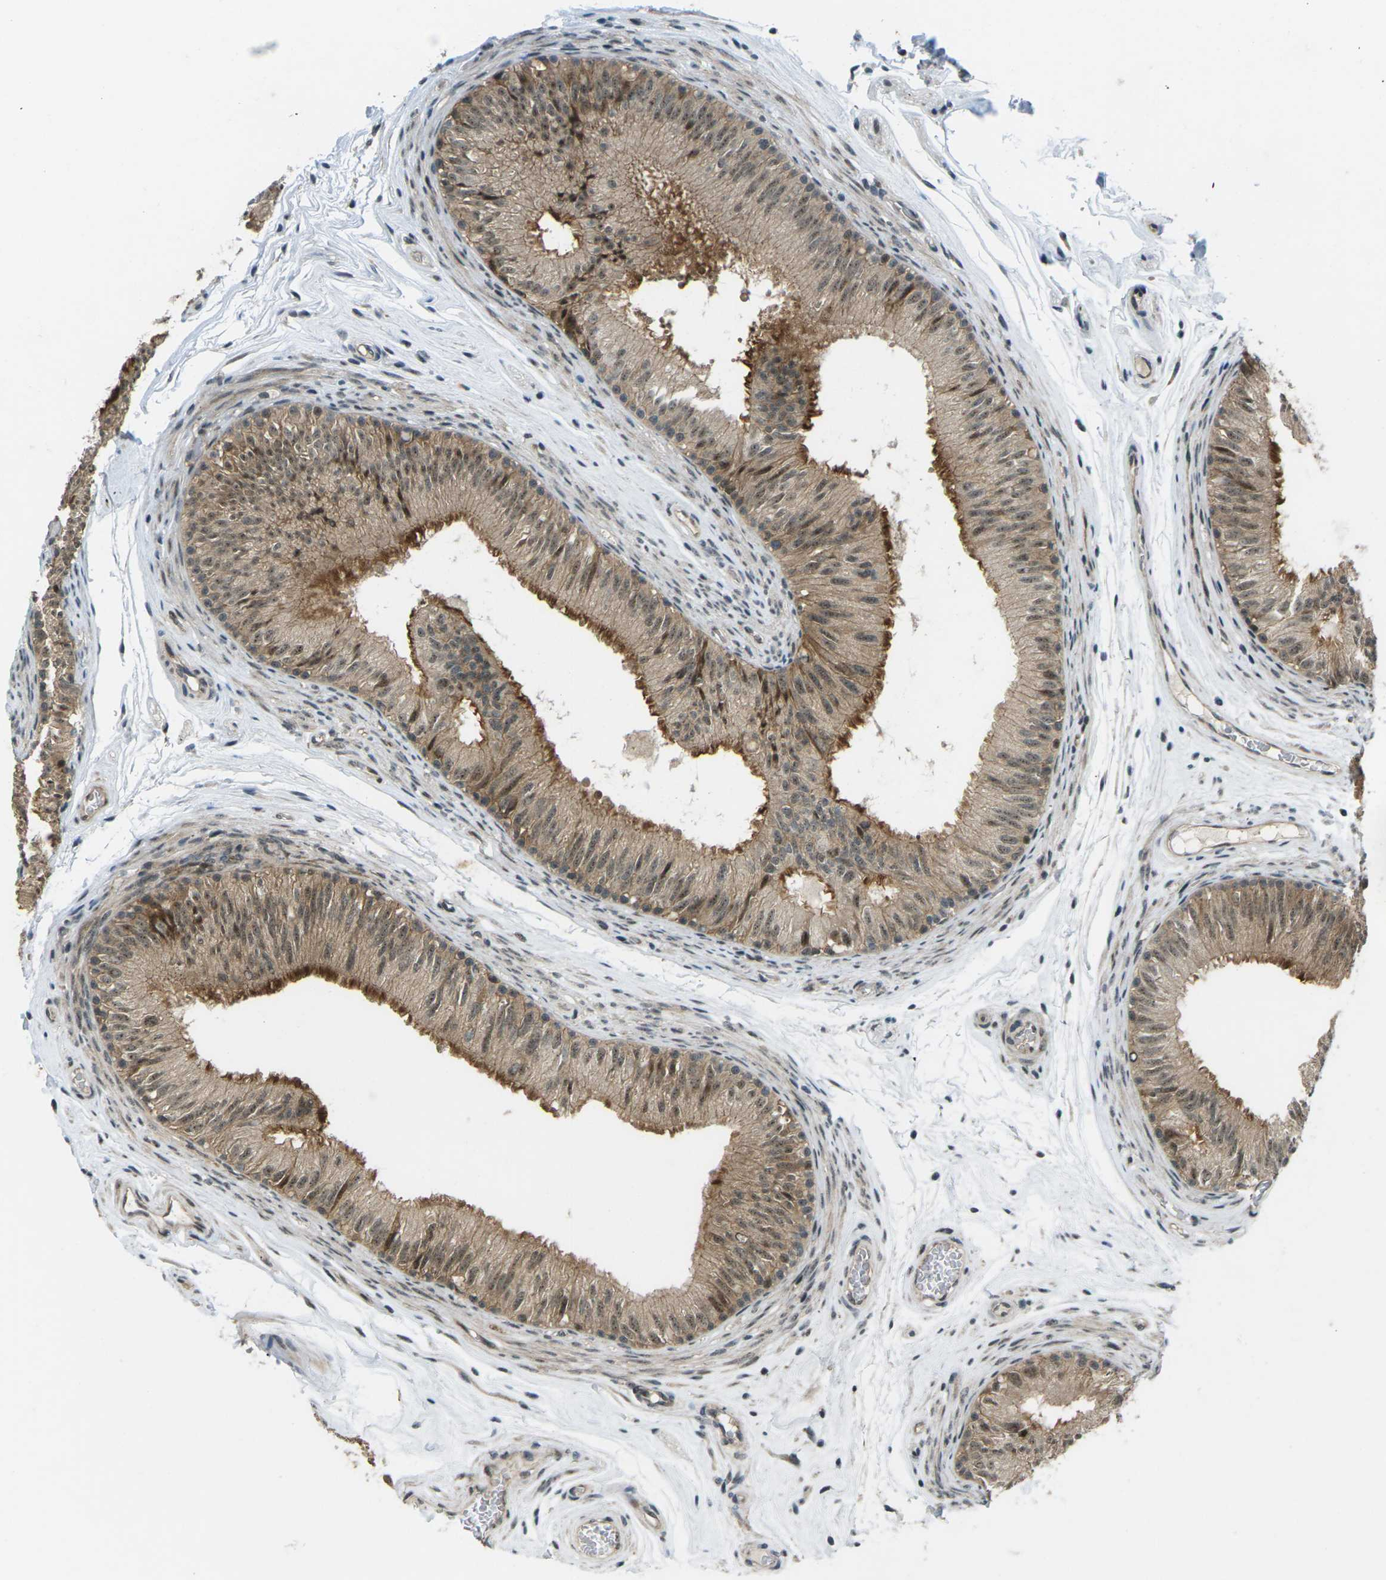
{"staining": {"intensity": "moderate", "quantity": ">75%", "location": "cytoplasmic/membranous,nuclear"}, "tissue": "epididymis", "cell_type": "Glandular cells", "image_type": "normal", "snomed": [{"axis": "morphology", "description": "Normal tissue, NOS"}, {"axis": "topography", "description": "Epididymis"}], "caption": "Protein staining shows moderate cytoplasmic/membranous,nuclear positivity in about >75% of glandular cells in benign epididymis. (DAB IHC with brightfield microscopy, high magnification).", "gene": "UBE2S", "patient": {"sex": "male", "age": 36}}